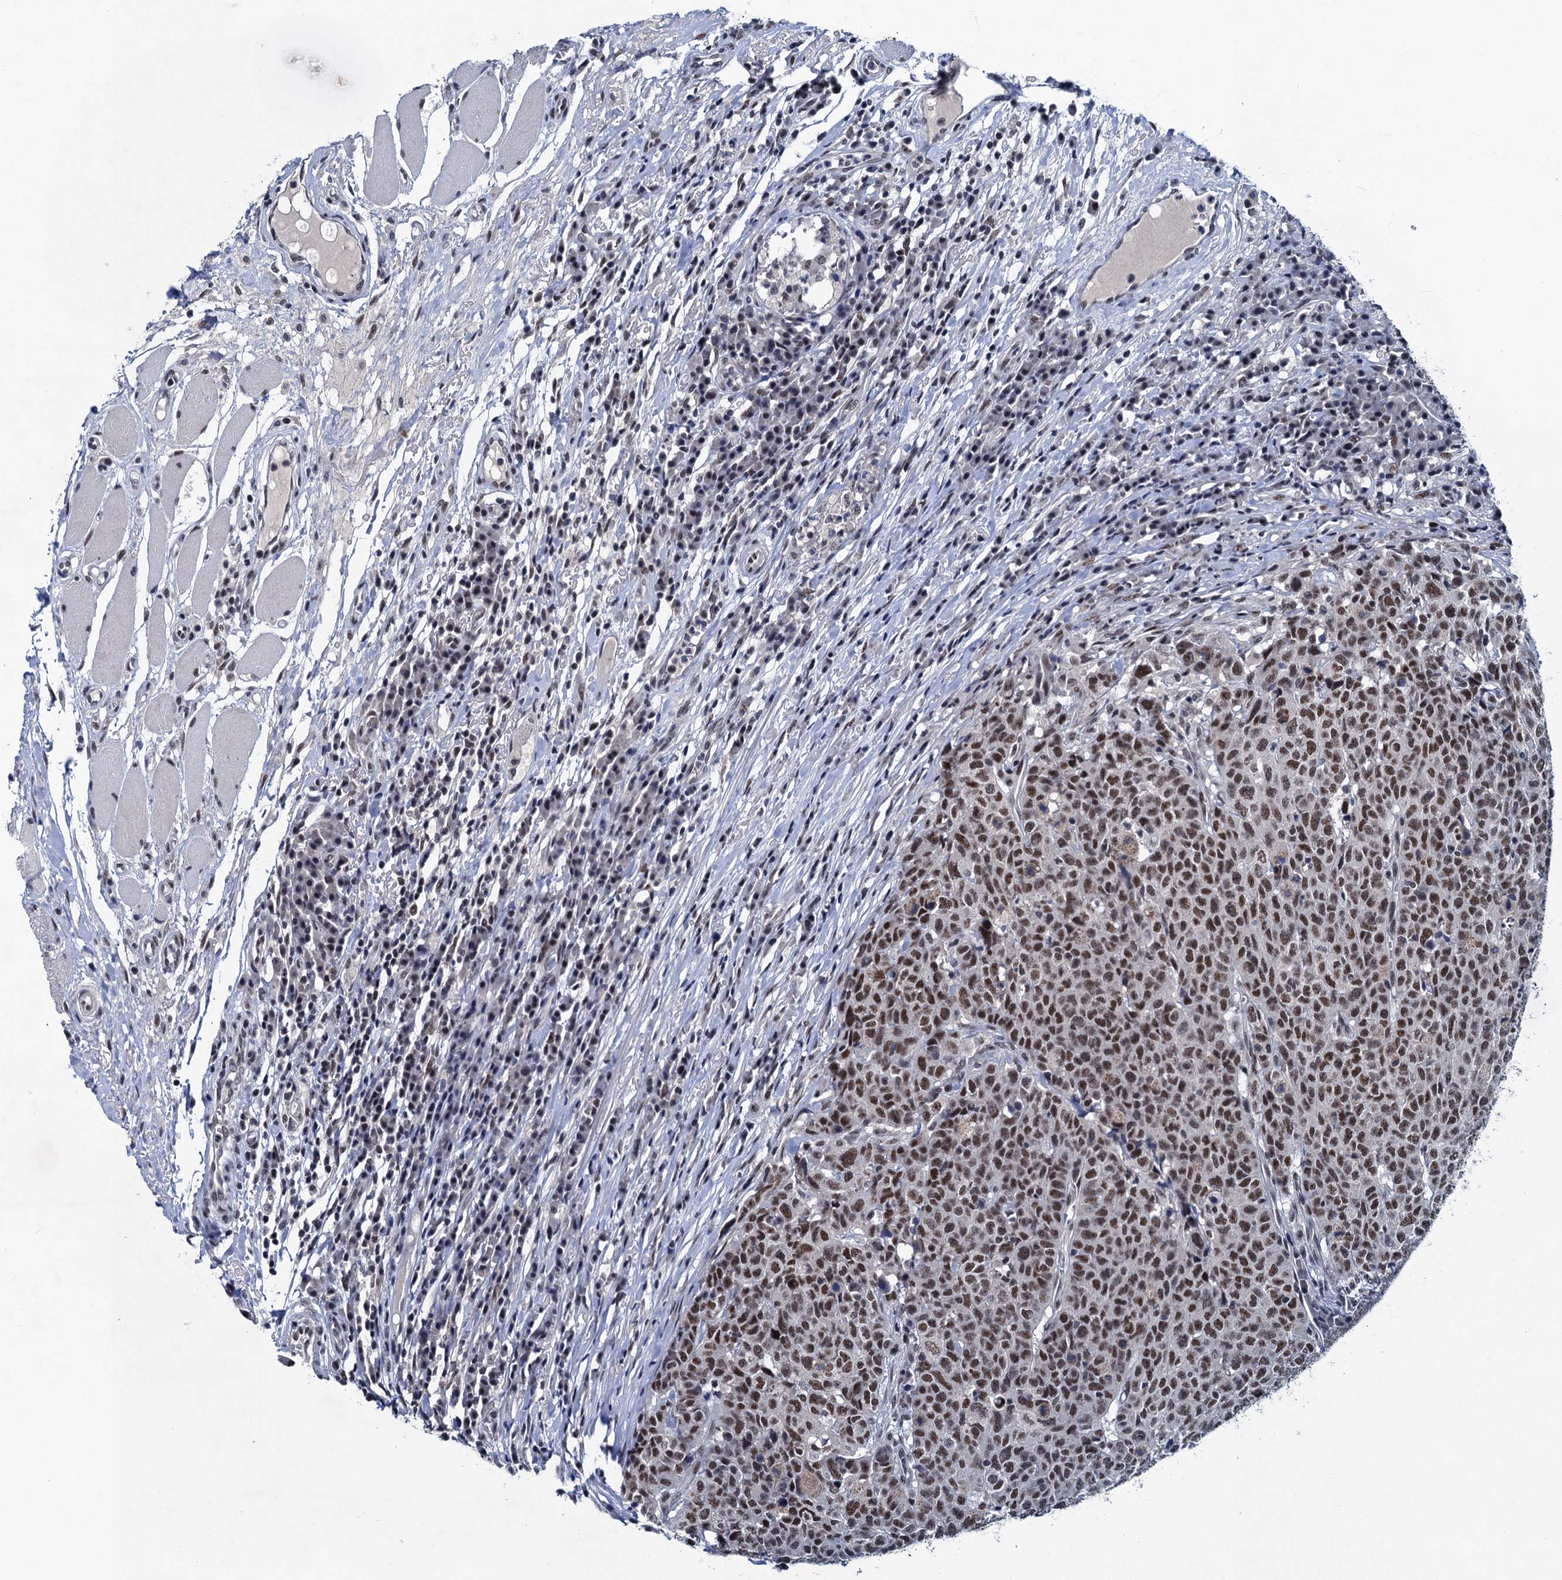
{"staining": {"intensity": "moderate", "quantity": ">75%", "location": "nuclear"}, "tissue": "head and neck cancer", "cell_type": "Tumor cells", "image_type": "cancer", "snomed": [{"axis": "morphology", "description": "Squamous cell carcinoma, NOS"}, {"axis": "topography", "description": "Head-Neck"}], "caption": "Protein staining of head and neck cancer (squamous cell carcinoma) tissue displays moderate nuclear staining in approximately >75% of tumor cells.", "gene": "FNBP4", "patient": {"sex": "male", "age": 66}}